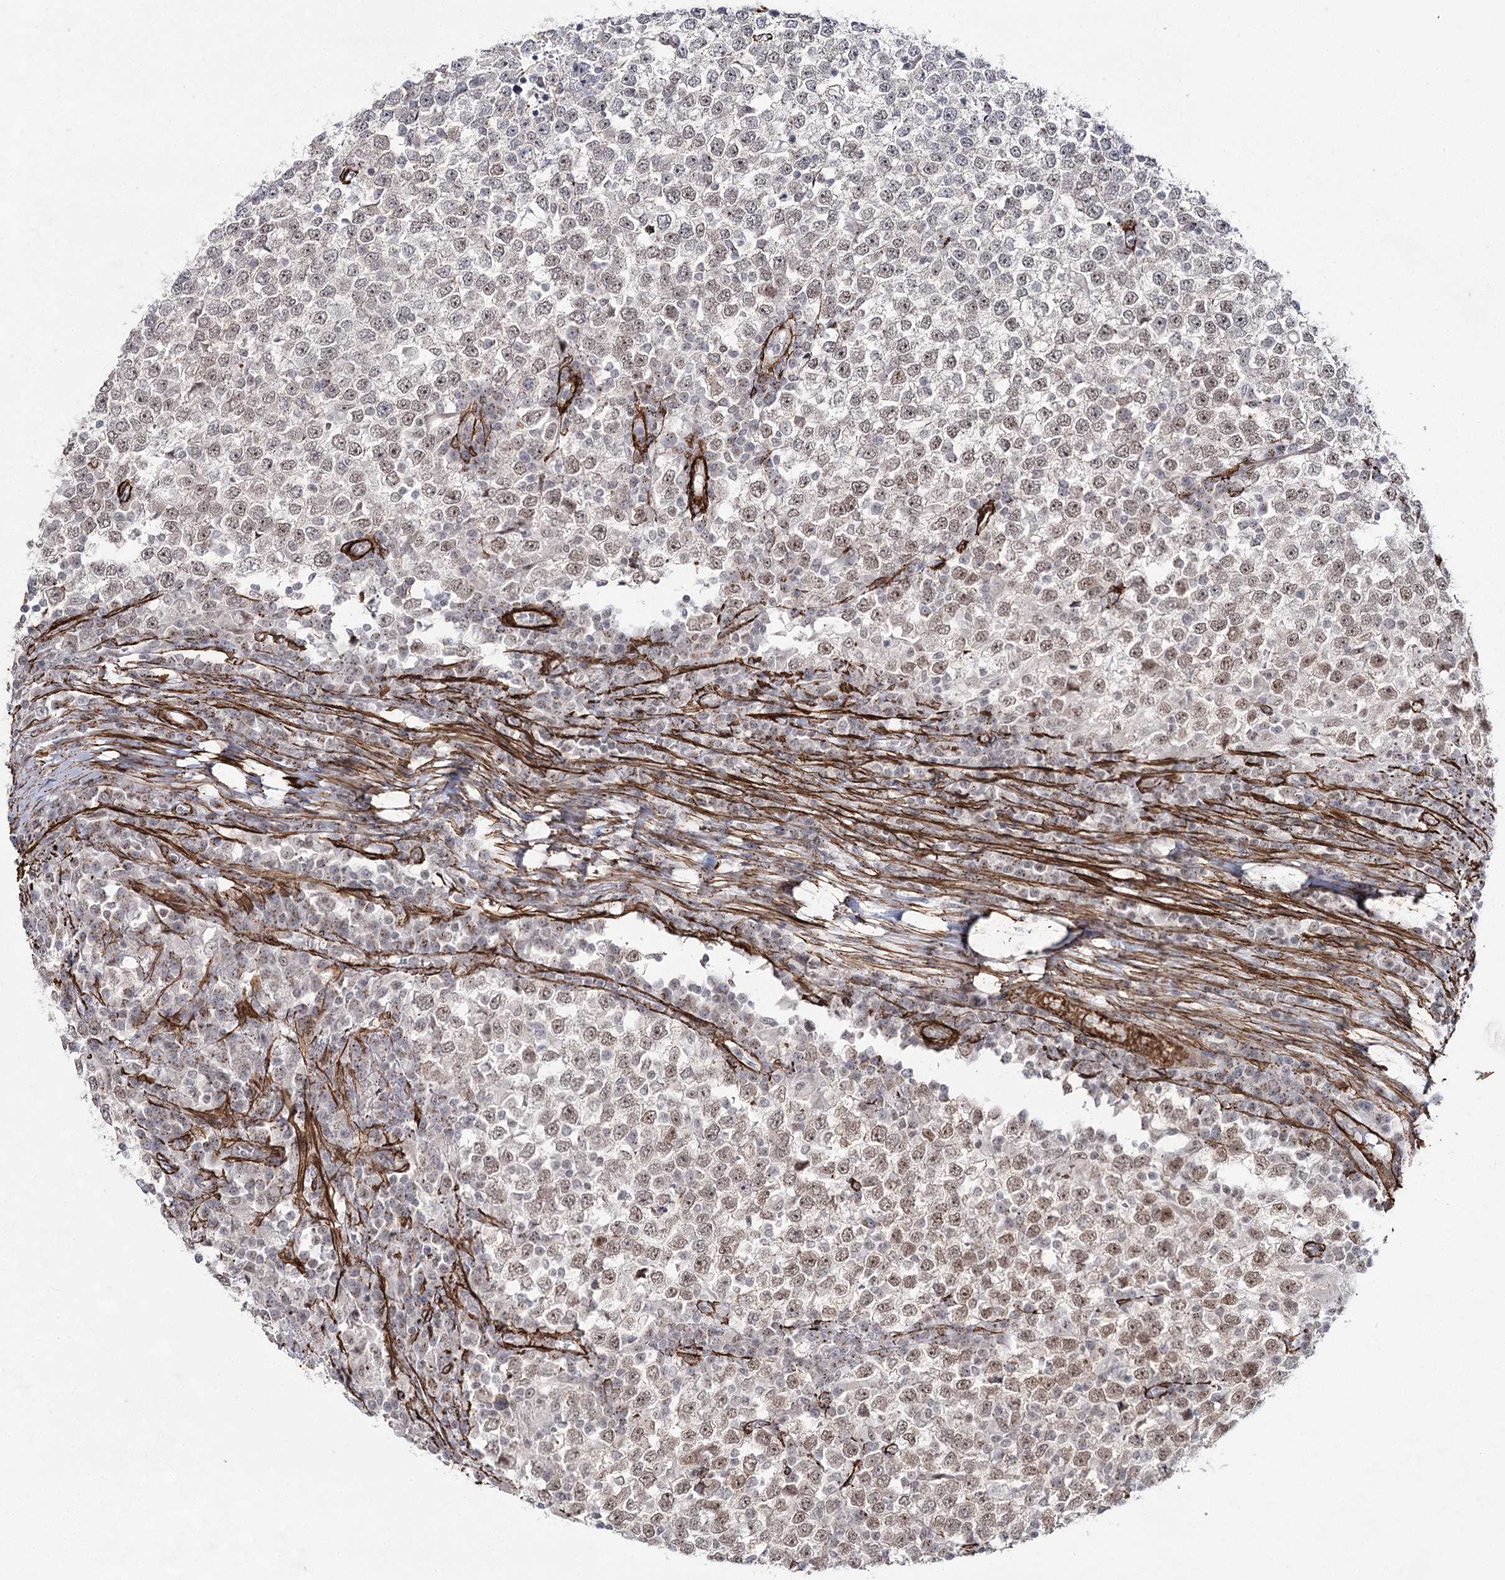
{"staining": {"intensity": "moderate", "quantity": "25%-75%", "location": "nuclear"}, "tissue": "testis cancer", "cell_type": "Tumor cells", "image_type": "cancer", "snomed": [{"axis": "morphology", "description": "Seminoma, NOS"}, {"axis": "topography", "description": "Testis"}], "caption": "Immunohistochemistry (IHC) histopathology image of neoplastic tissue: human seminoma (testis) stained using IHC shows medium levels of moderate protein expression localized specifically in the nuclear of tumor cells, appearing as a nuclear brown color.", "gene": "CWF19L1", "patient": {"sex": "male", "age": 65}}